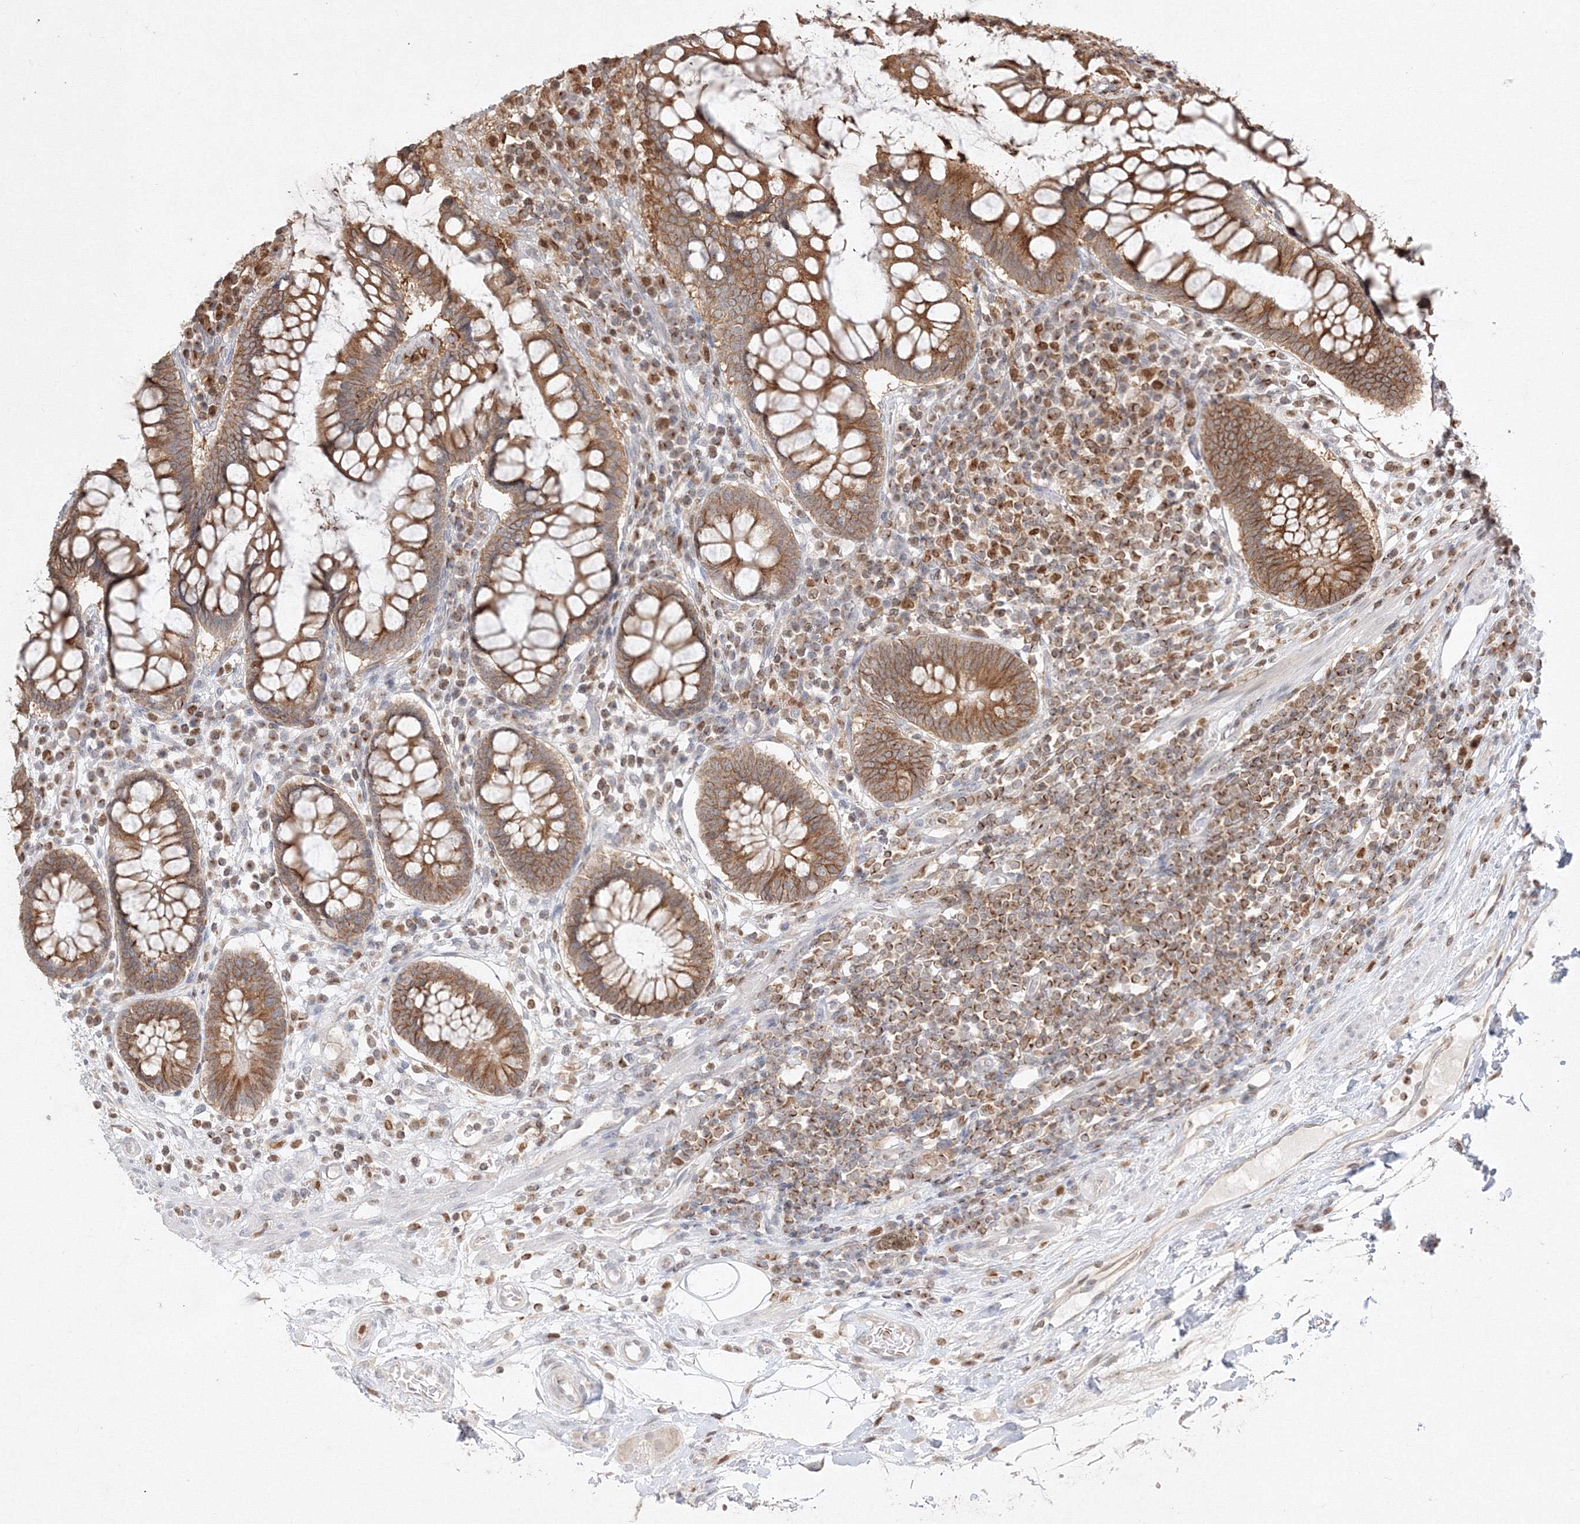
{"staining": {"intensity": "weak", "quantity": "<25%", "location": "cytoplasmic/membranous"}, "tissue": "colon", "cell_type": "Endothelial cells", "image_type": "normal", "snomed": [{"axis": "morphology", "description": "Normal tissue, NOS"}, {"axis": "topography", "description": "Colon"}], "caption": "IHC micrograph of unremarkable colon: colon stained with DAB (3,3'-diaminobenzidine) reveals no significant protein expression in endothelial cells. (Brightfield microscopy of DAB (3,3'-diaminobenzidine) immunohistochemistry (IHC) at high magnification).", "gene": "TMEM50B", "patient": {"sex": "female", "age": 79}}